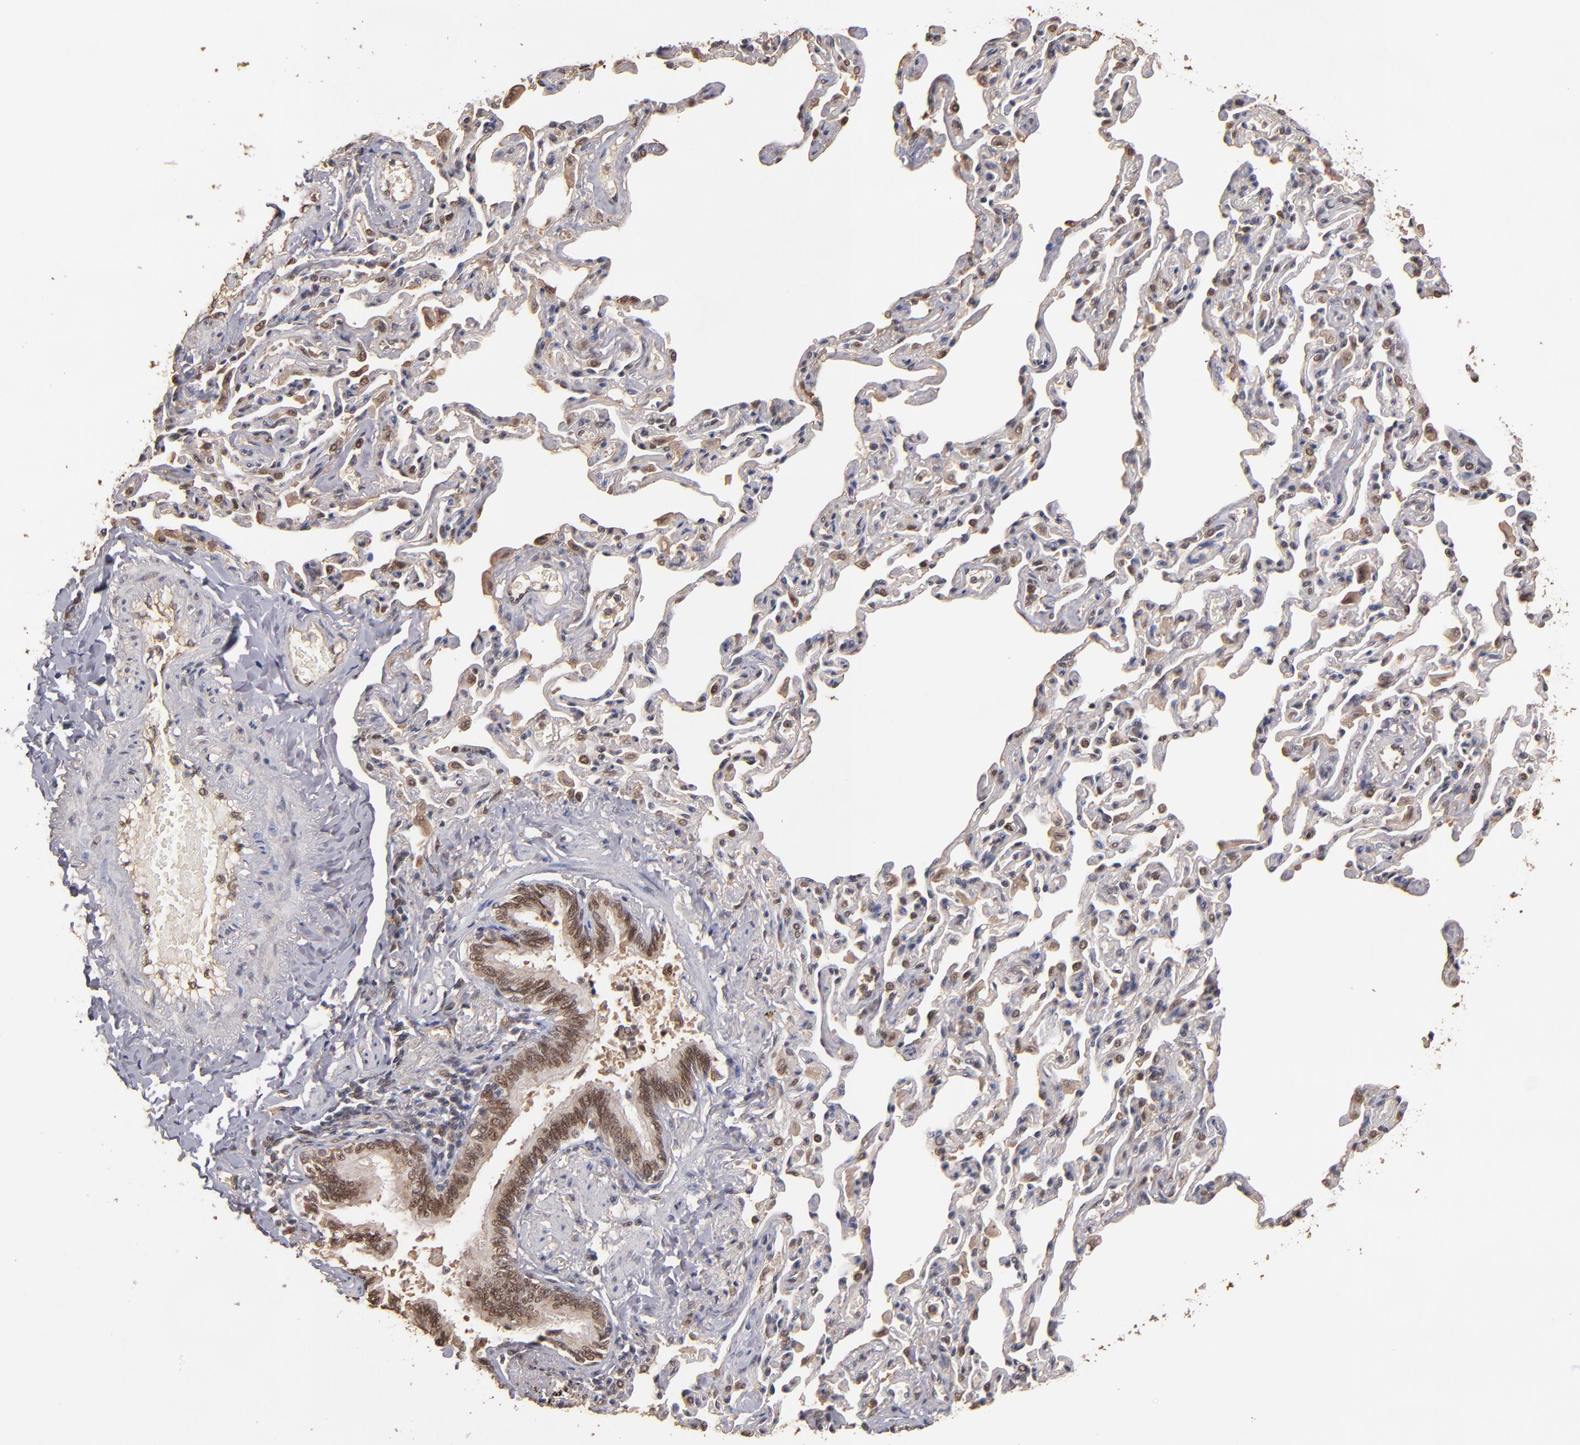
{"staining": {"intensity": "moderate", "quantity": "25%-75%", "location": "cytoplasmic/membranous,nuclear"}, "tissue": "bronchus", "cell_type": "Respiratory epithelial cells", "image_type": "normal", "snomed": [{"axis": "morphology", "description": "Normal tissue, NOS"}, {"axis": "topography", "description": "Lung"}], "caption": "Moderate cytoplasmic/membranous,nuclear expression for a protein is identified in approximately 25%-75% of respiratory epithelial cells of normal bronchus using IHC.", "gene": "EAPP", "patient": {"sex": "male", "age": 64}}